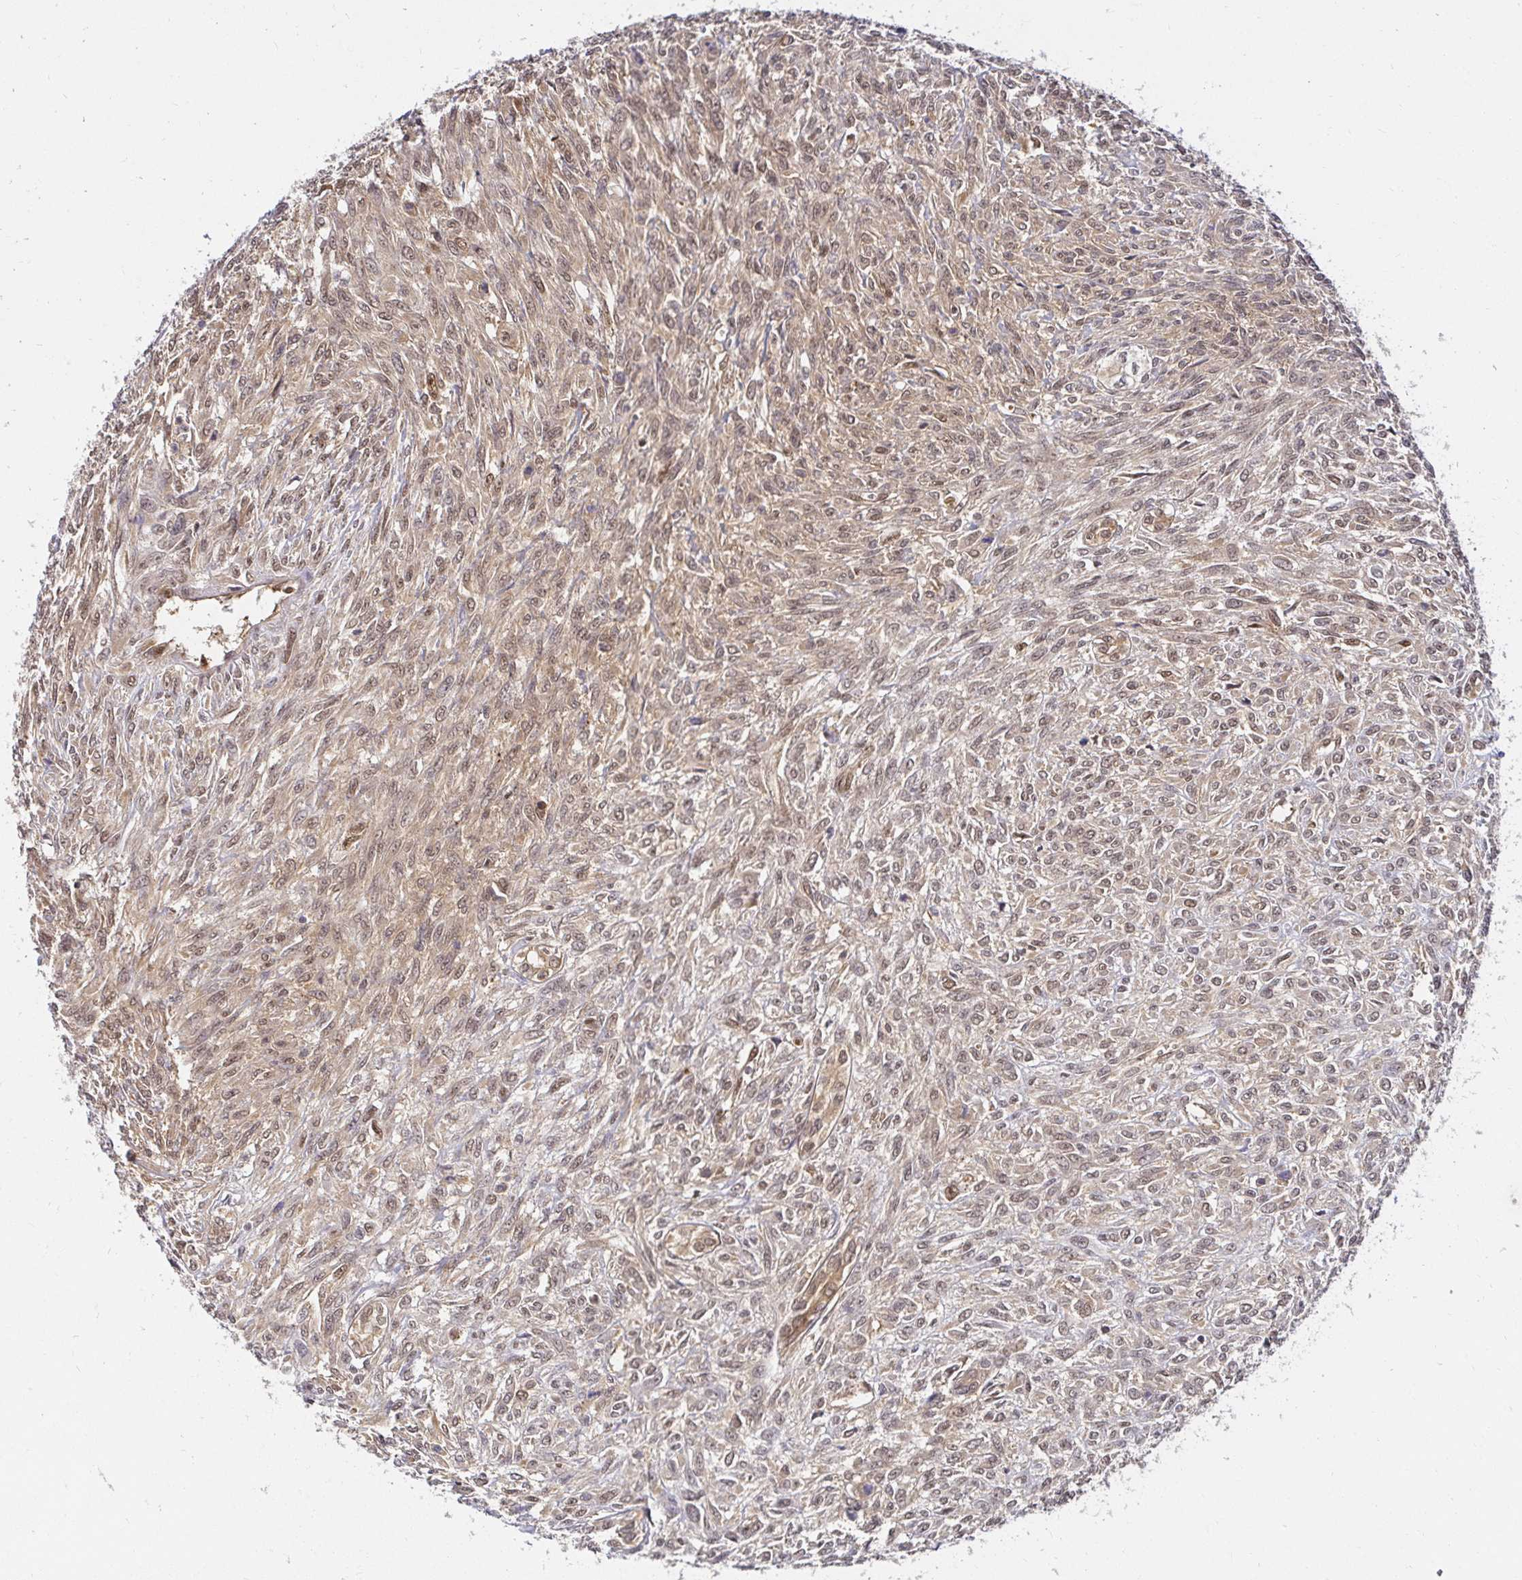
{"staining": {"intensity": "moderate", "quantity": ">75%", "location": "cytoplasmic/membranous,nuclear"}, "tissue": "renal cancer", "cell_type": "Tumor cells", "image_type": "cancer", "snomed": [{"axis": "morphology", "description": "Adenocarcinoma, NOS"}, {"axis": "topography", "description": "Kidney"}], "caption": "Renal cancer tissue shows moderate cytoplasmic/membranous and nuclear expression in approximately >75% of tumor cells", "gene": "PSMA4", "patient": {"sex": "male", "age": 58}}